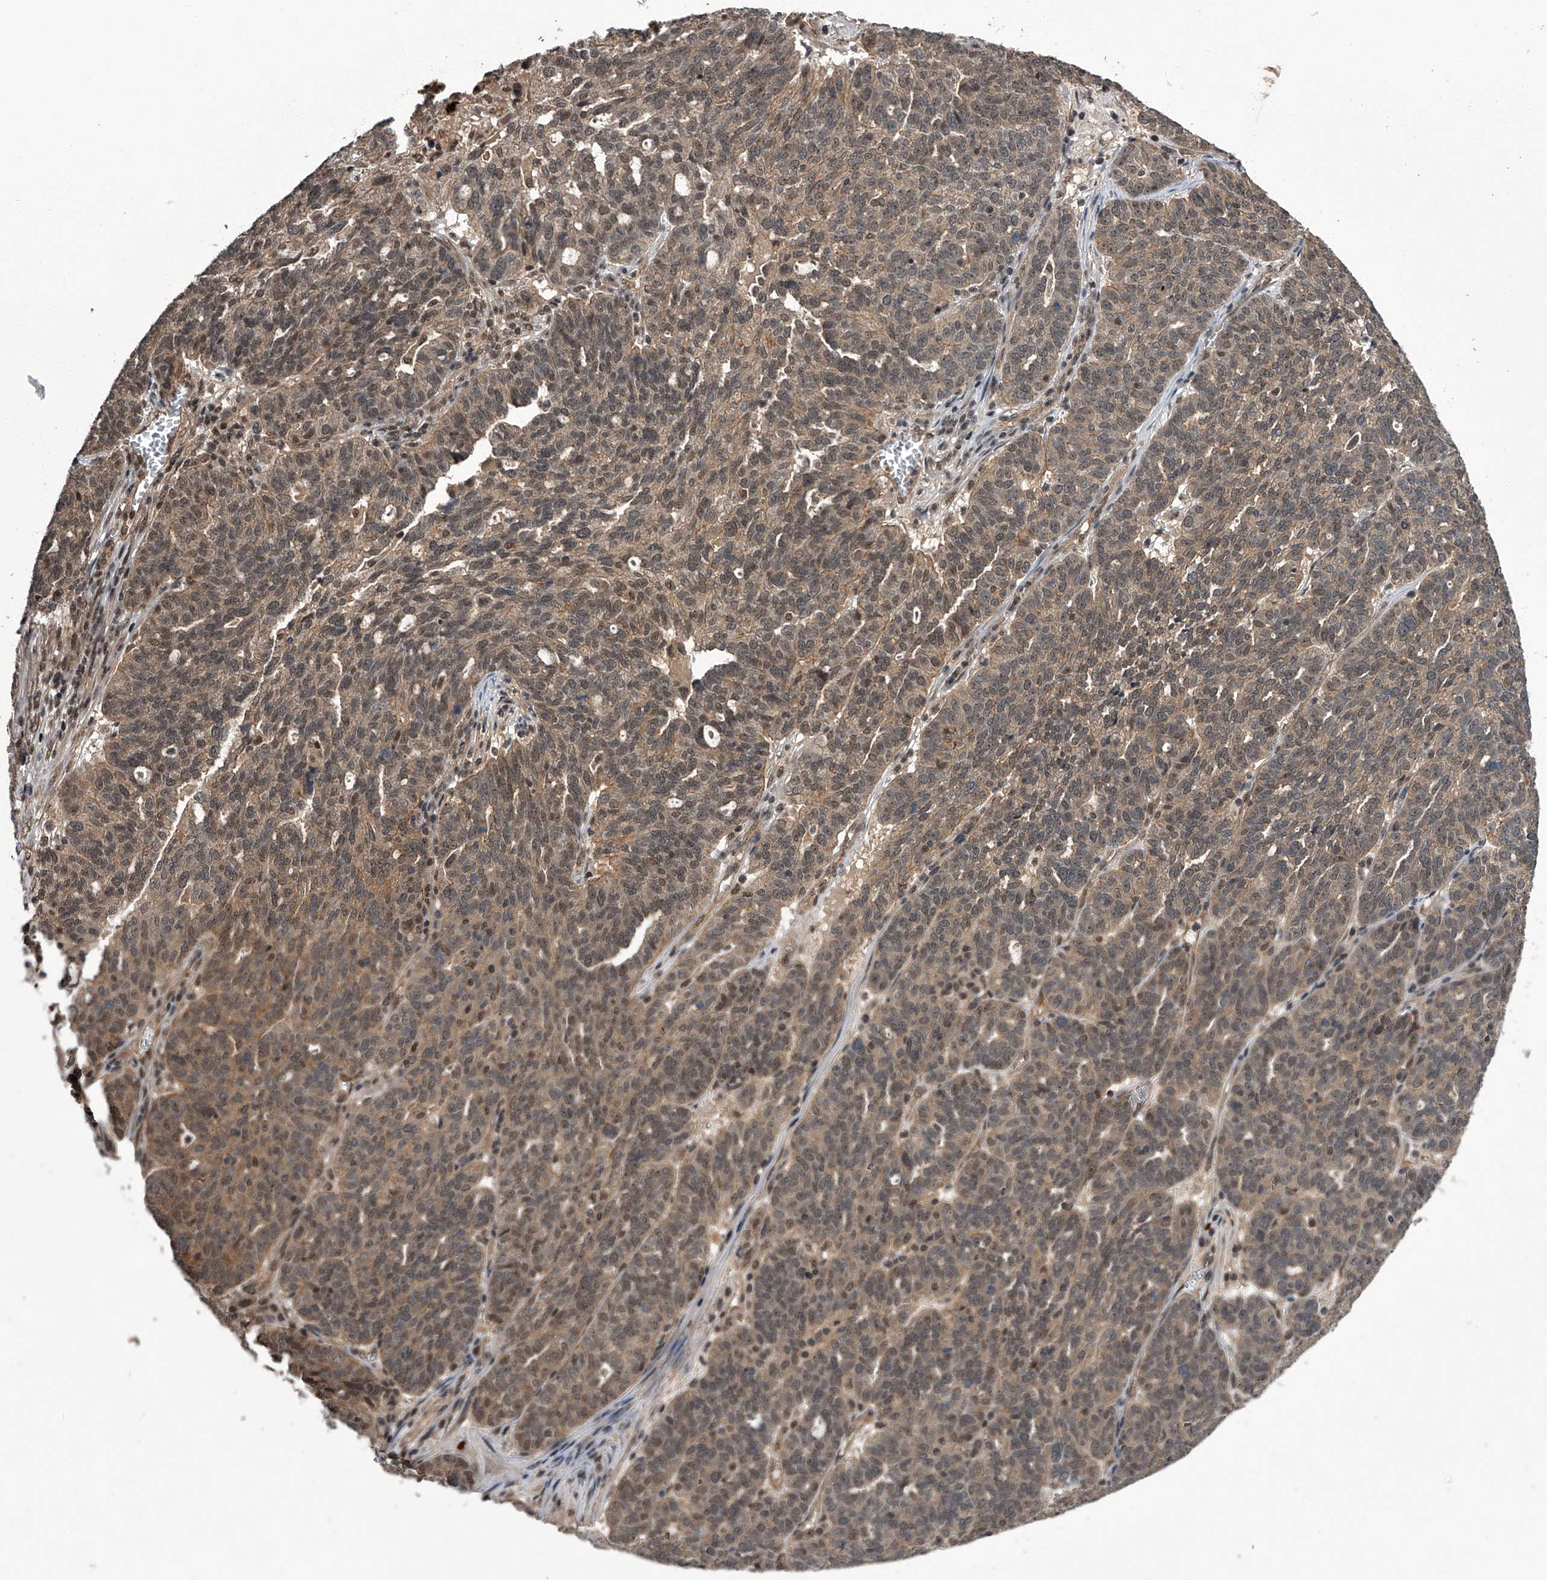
{"staining": {"intensity": "weak", "quantity": ">75%", "location": "cytoplasmic/membranous"}, "tissue": "ovarian cancer", "cell_type": "Tumor cells", "image_type": "cancer", "snomed": [{"axis": "morphology", "description": "Cystadenocarcinoma, serous, NOS"}, {"axis": "topography", "description": "Ovary"}], "caption": "Protein staining of ovarian cancer tissue demonstrates weak cytoplasmic/membranous positivity in approximately >75% of tumor cells.", "gene": "SLC12A8", "patient": {"sex": "female", "age": 59}}